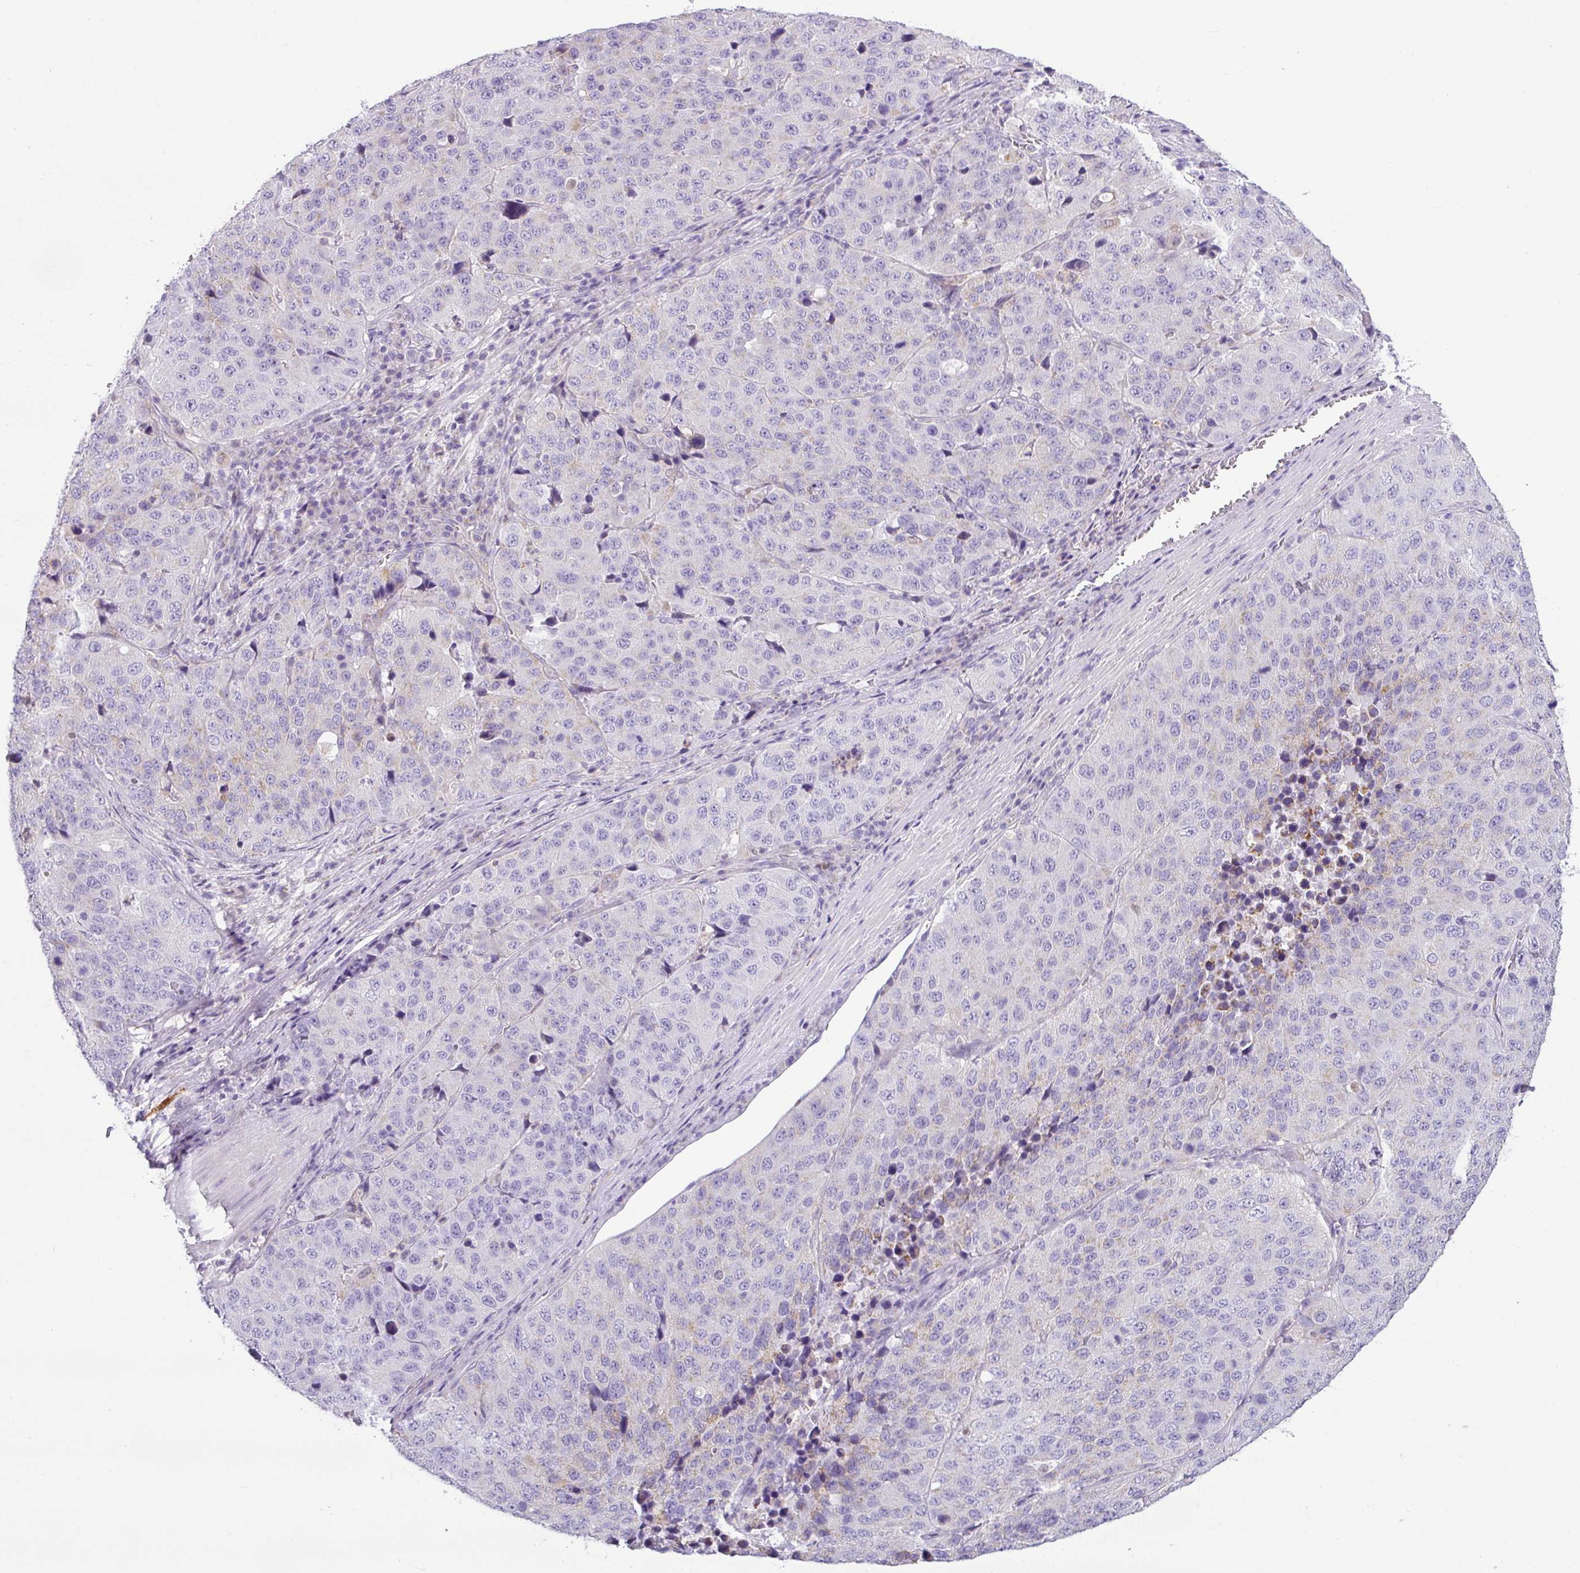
{"staining": {"intensity": "negative", "quantity": "none", "location": "none"}, "tissue": "stomach cancer", "cell_type": "Tumor cells", "image_type": "cancer", "snomed": [{"axis": "morphology", "description": "Adenocarcinoma, NOS"}, {"axis": "topography", "description": "Stomach"}], "caption": "DAB (3,3'-diaminobenzidine) immunohistochemical staining of stomach cancer displays no significant positivity in tumor cells. (Immunohistochemistry, brightfield microscopy, high magnification).", "gene": "HMCN2", "patient": {"sex": "male", "age": 71}}